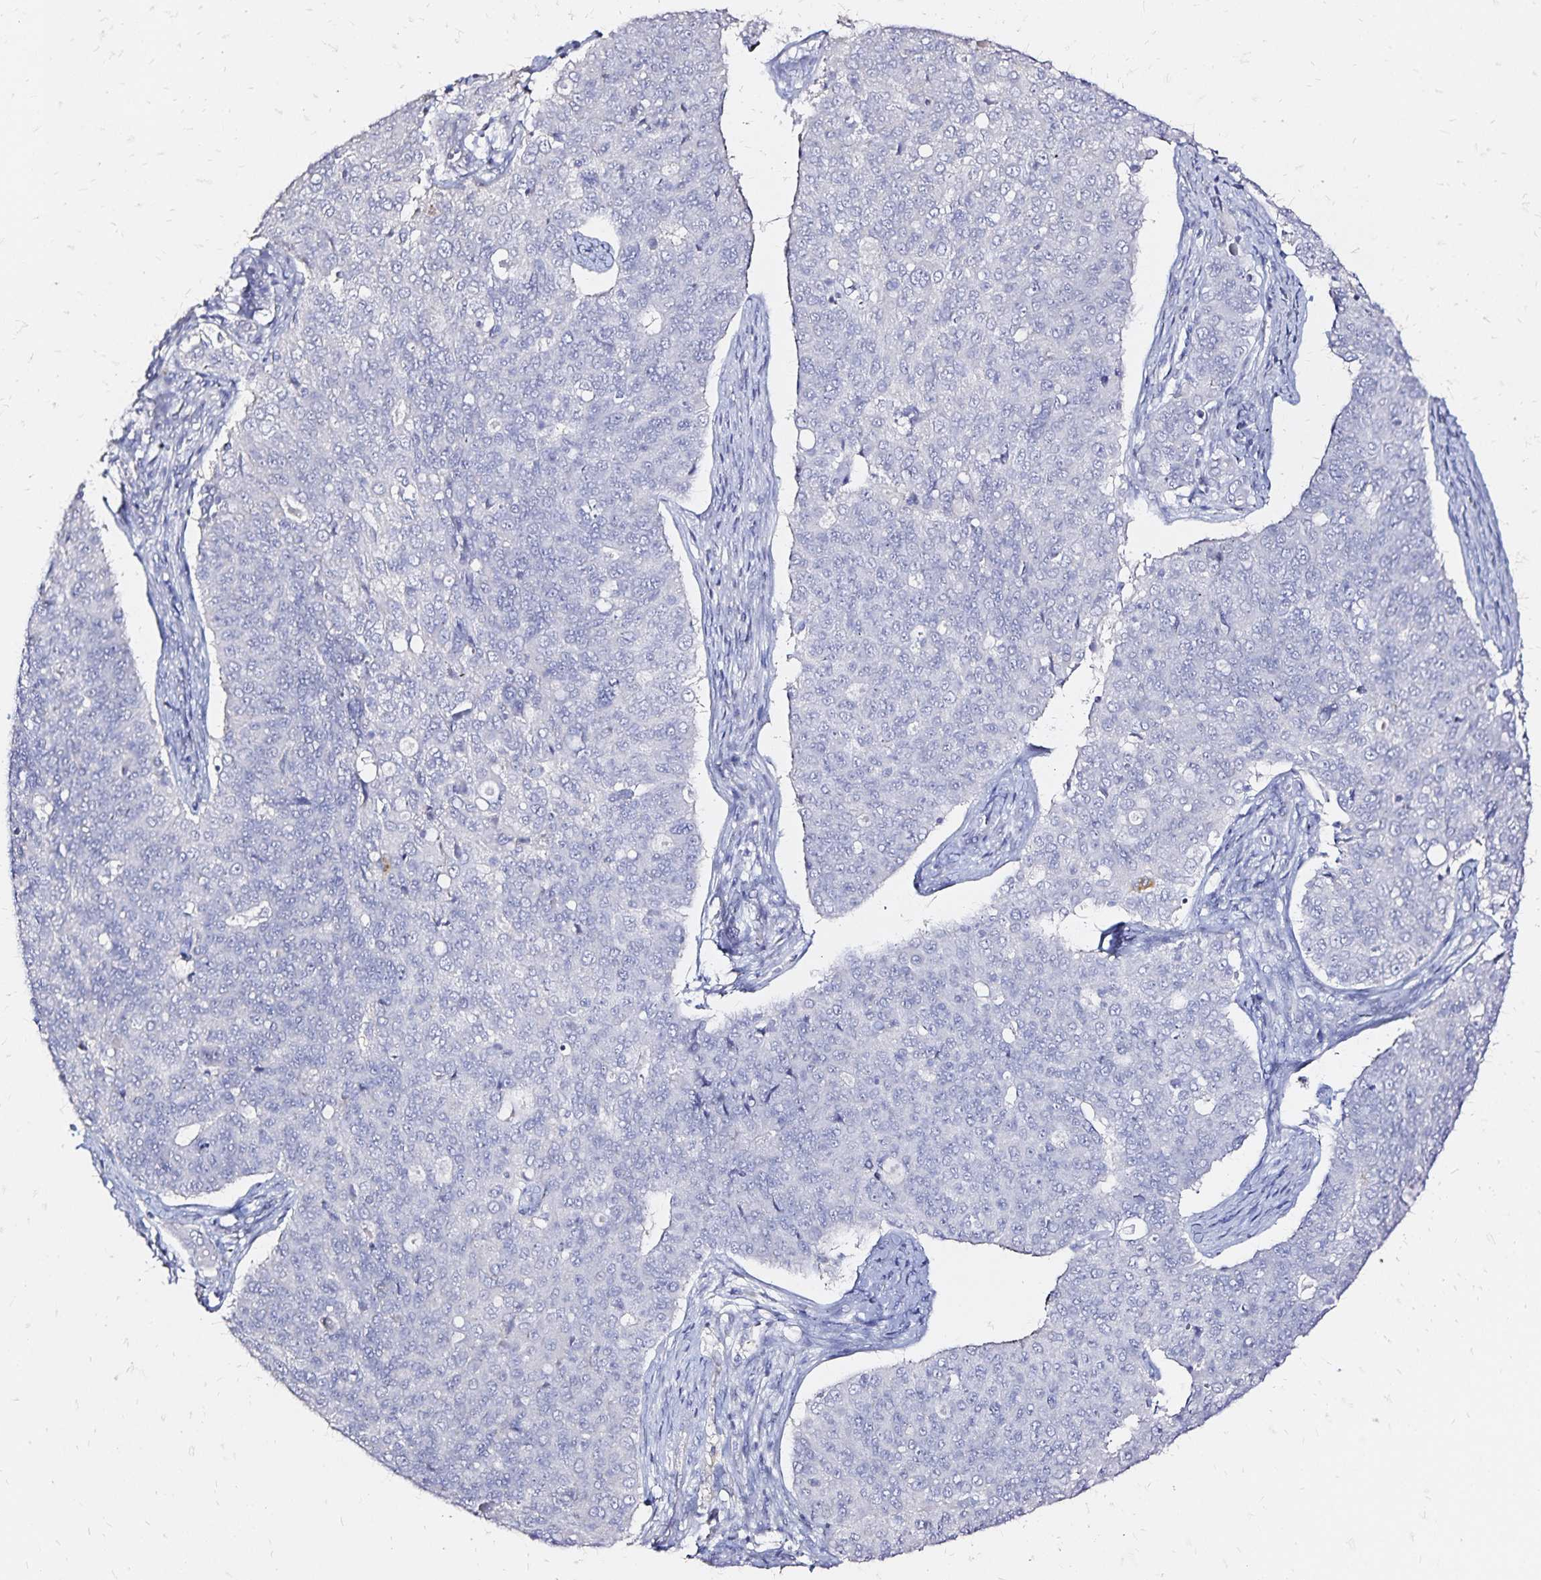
{"staining": {"intensity": "negative", "quantity": "none", "location": "none"}, "tissue": "endometrial cancer", "cell_type": "Tumor cells", "image_type": "cancer", "snomed": [{"axis": "morphology", "description": "Adenocarcinoma, NOS"}, {"axis": "topography", "description": "Endometrium"}], "caption": "The photomicrograph displays no staining of tumor cells in endometrial cancer.", "gene": "SLC5A1", "patient": {"sex": "female", "age": 43}}